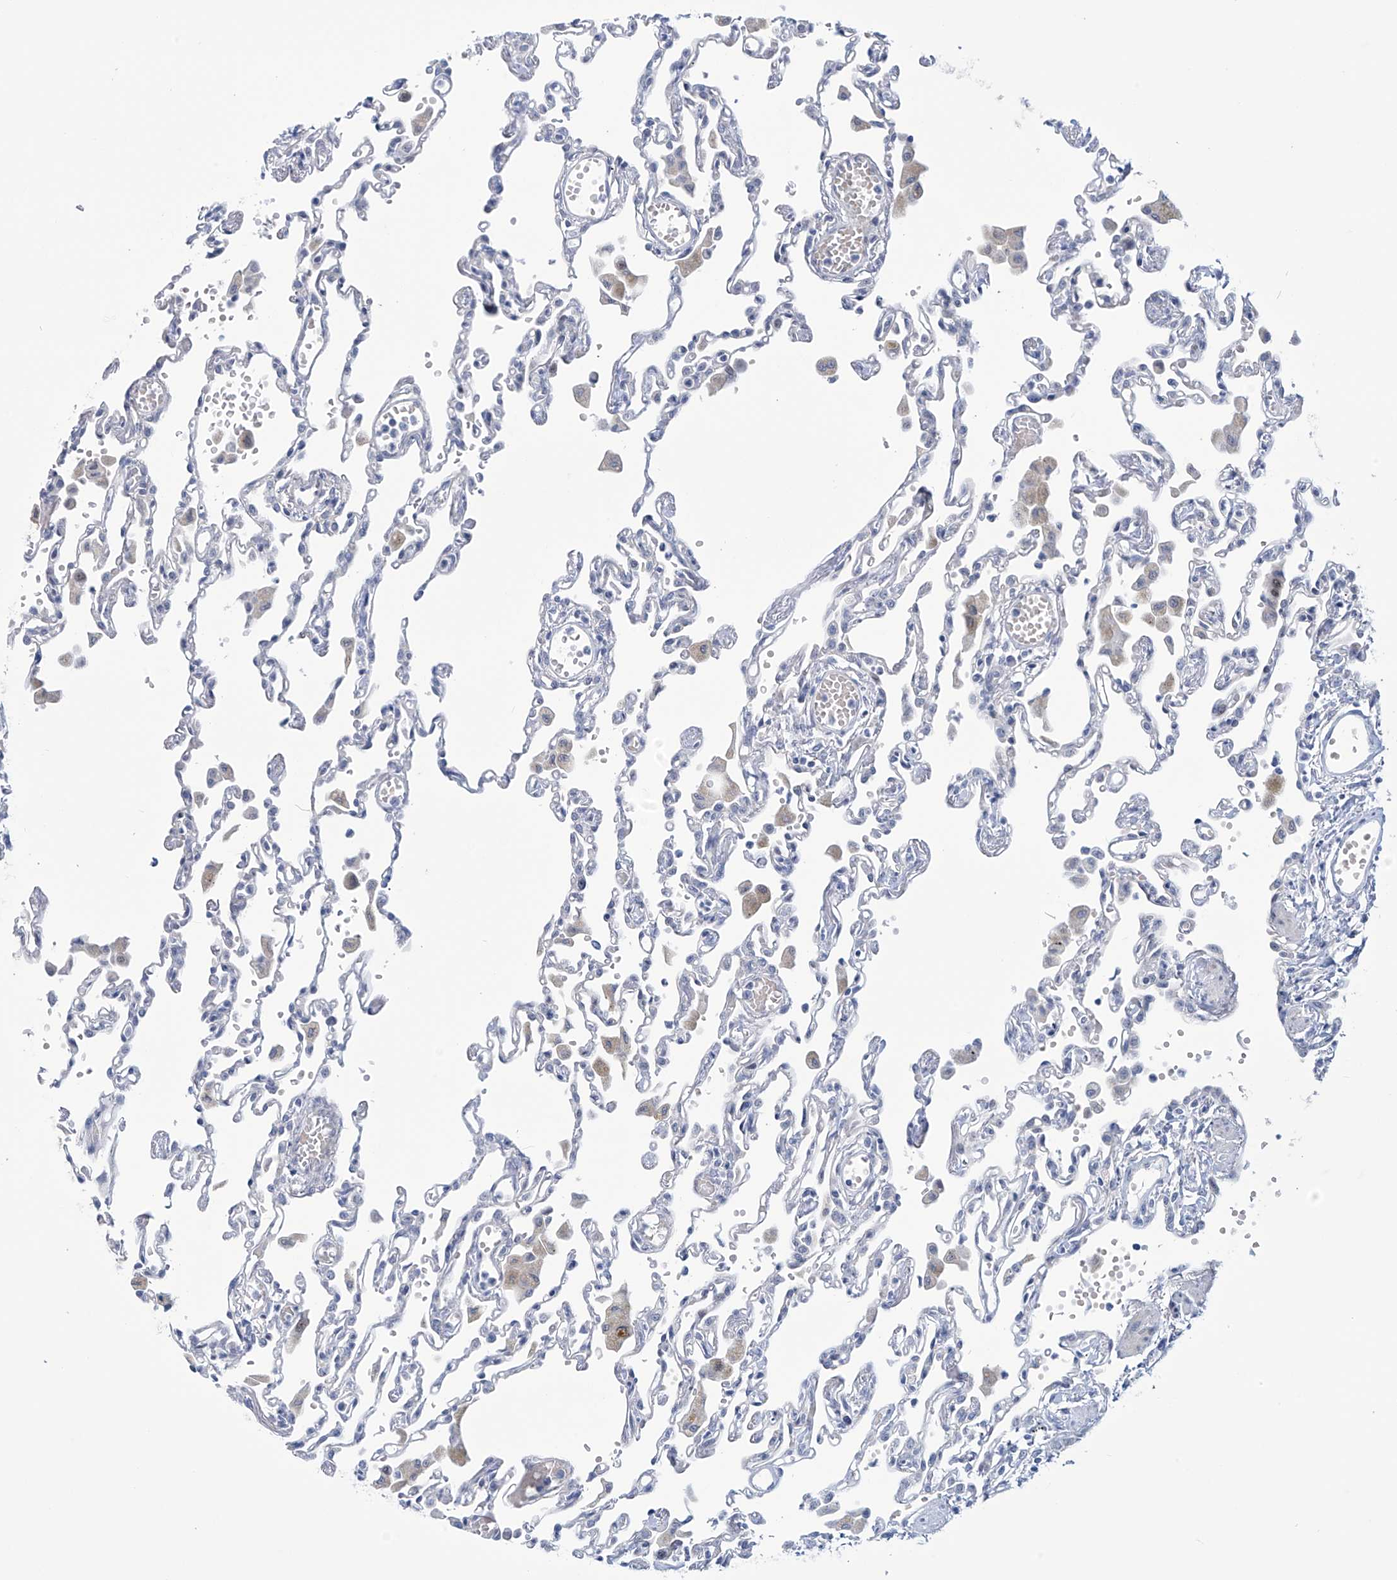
{"staining": {"intensity": "negative", "quantity": "none", "location": "none"}, "tissue": "lung", "cell_type": "Alveolar cells", "image_type": "normal", "snomed": [{"axis": "morphology", "description": "Normal tissue, NOS"}, {"axis": "topography", "description": "Bronchus"}, {"axis": "topography", "description": "Lung"}], "caption": "DAB (3,3'-diaminobenzidine) immunohistochemical staining of benign lung reveals no significant staining in alveolar cells.", "gene": "TRIM60", "patient": {"sex": "female", "age": 49}}